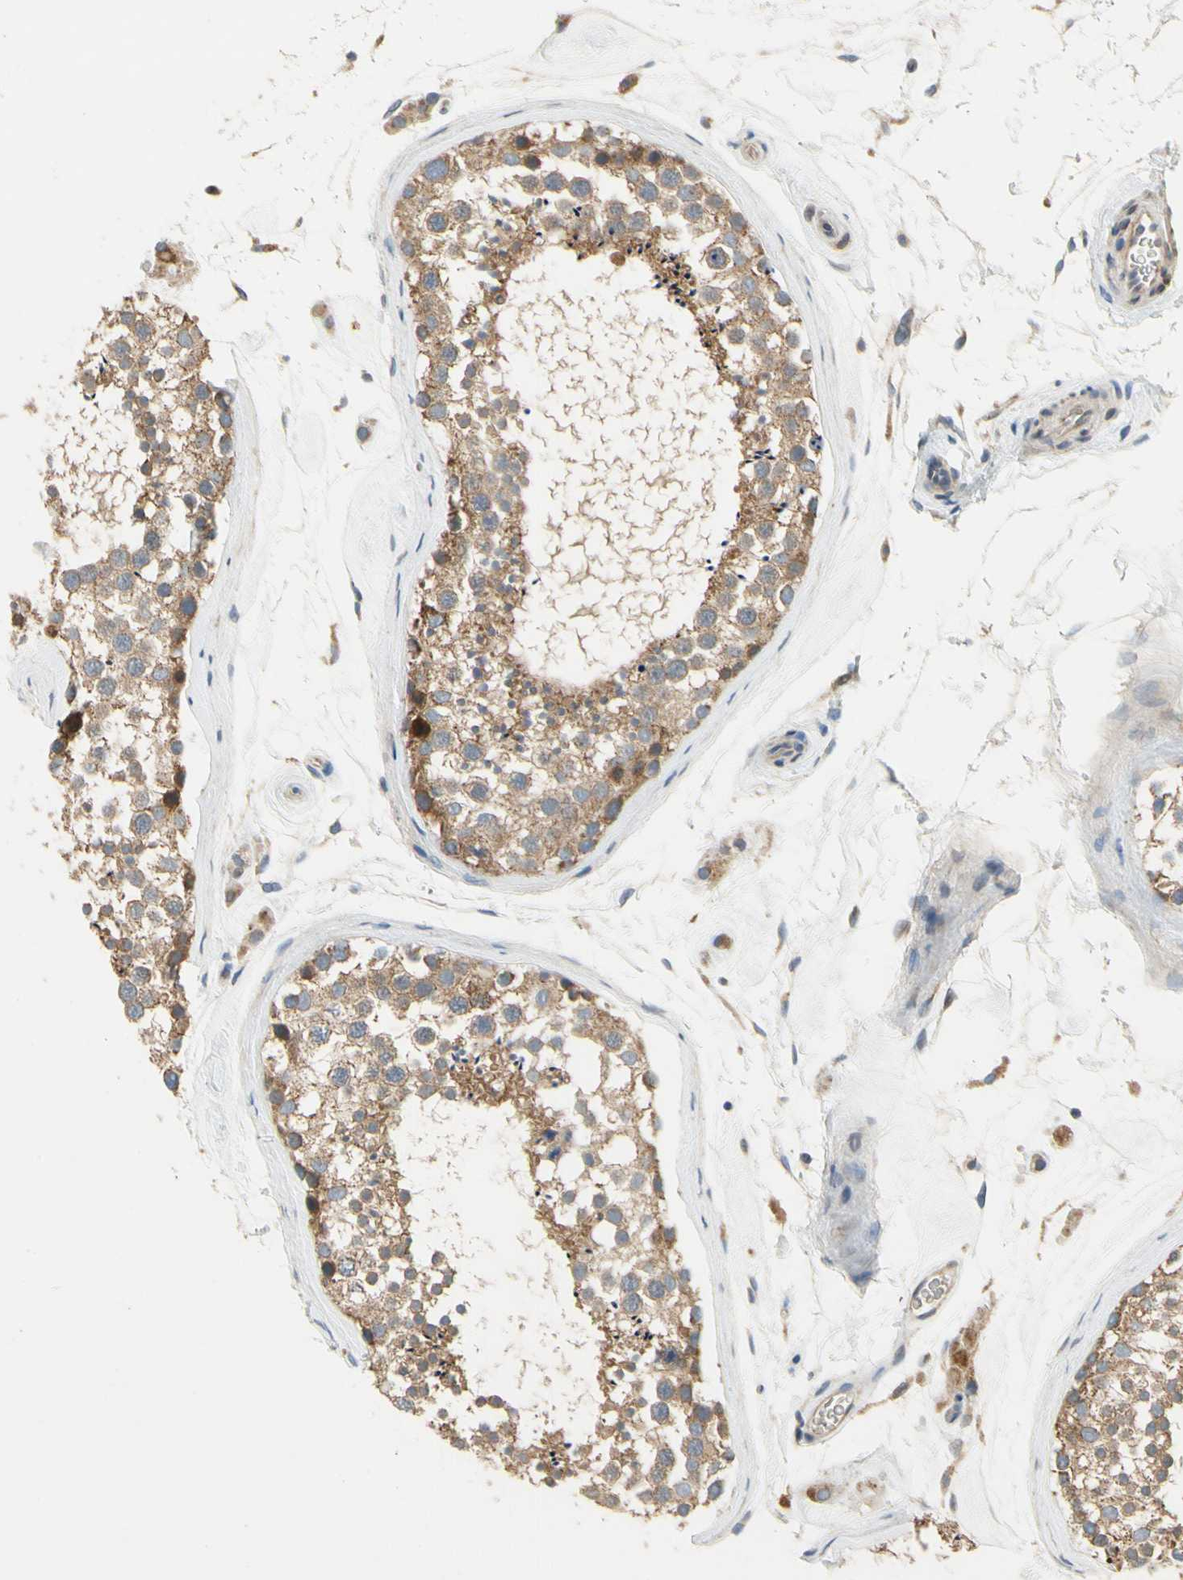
{"staining": {"intensity": "strong", "quantity": ">75%", "location": "cytoplasmic/membranous"}, "tissue": "testis", "cell_type": "Cells in seminiferous ducts", "image_type": "normal", "snomed": [{"axis": "morphology", "description": "Normal tissue, NOS"}, {"axis": "topography", "description": "Testis"}], "caption": "Protein expression analysis of benign human testis reveals strong cytoplasmic/membranous positivity in about >75% of cells in seminiferous ducts. The protein of interest is stained brown, and the nuclei are stained in blue (DAB IHC with brightfield microscopy, high magnification).", "gene": "KLHDC8B", "patient": {"sex": "male", "age": 46}}